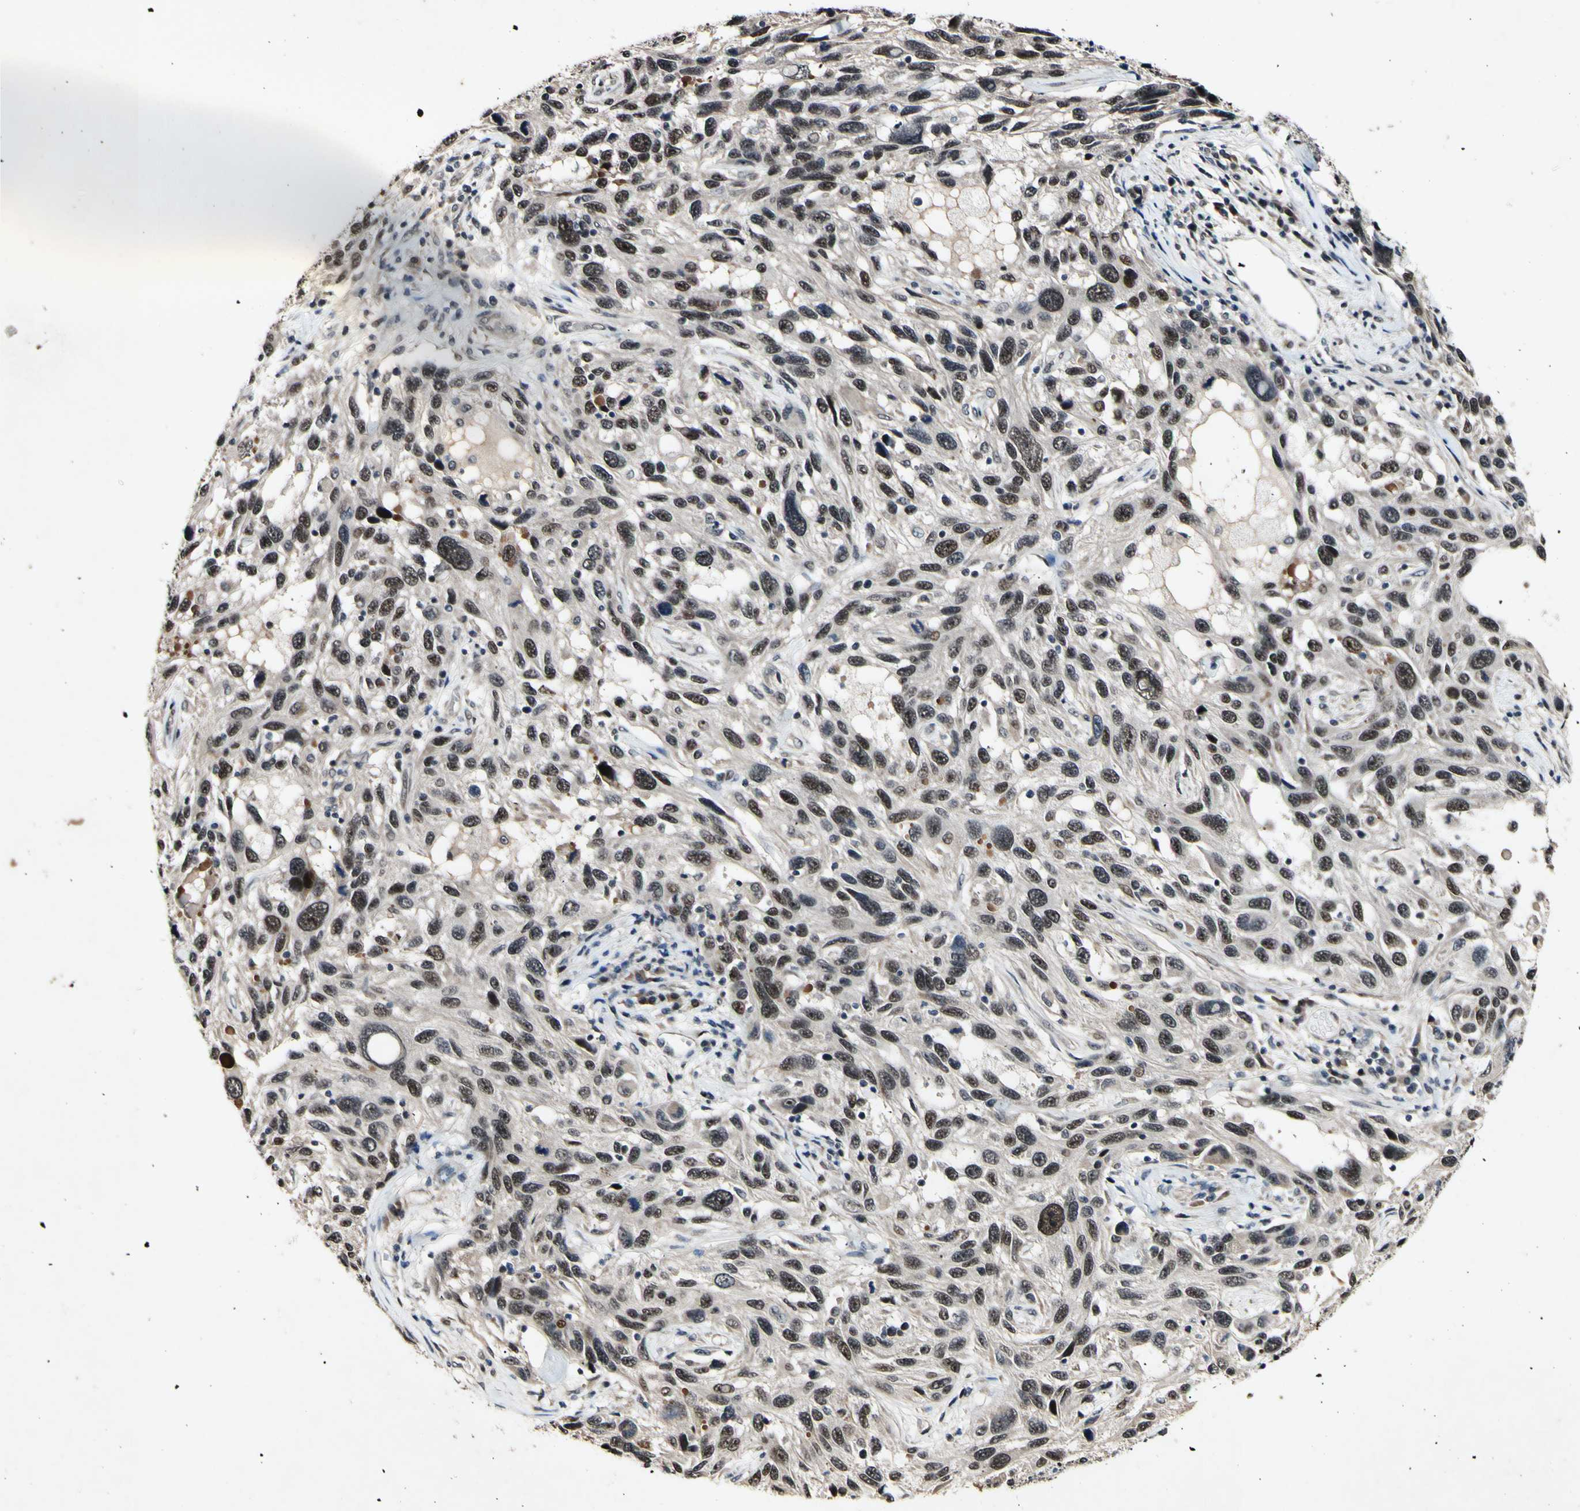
{"staining": {"intensity": "moderate", "quantity": "25%-75%", "location": "nuclear"}, "tissue": "melanoma", "cell_type": "Tumor cells", "image_type": "cancer", "snomed": [{"axis": "morphology", "description": "Malignant melanoma, NOS"}, {"axis": "topography", "description": "Skin"}], "caption": "Immunohistochemical staining of human malignant melanoma shows medium levels of moderate nuclear protein expression in approximately 25%-75% of tumor cells.", "gene": "POLR2F", "patient": {"sex": "male", "age": 53}}